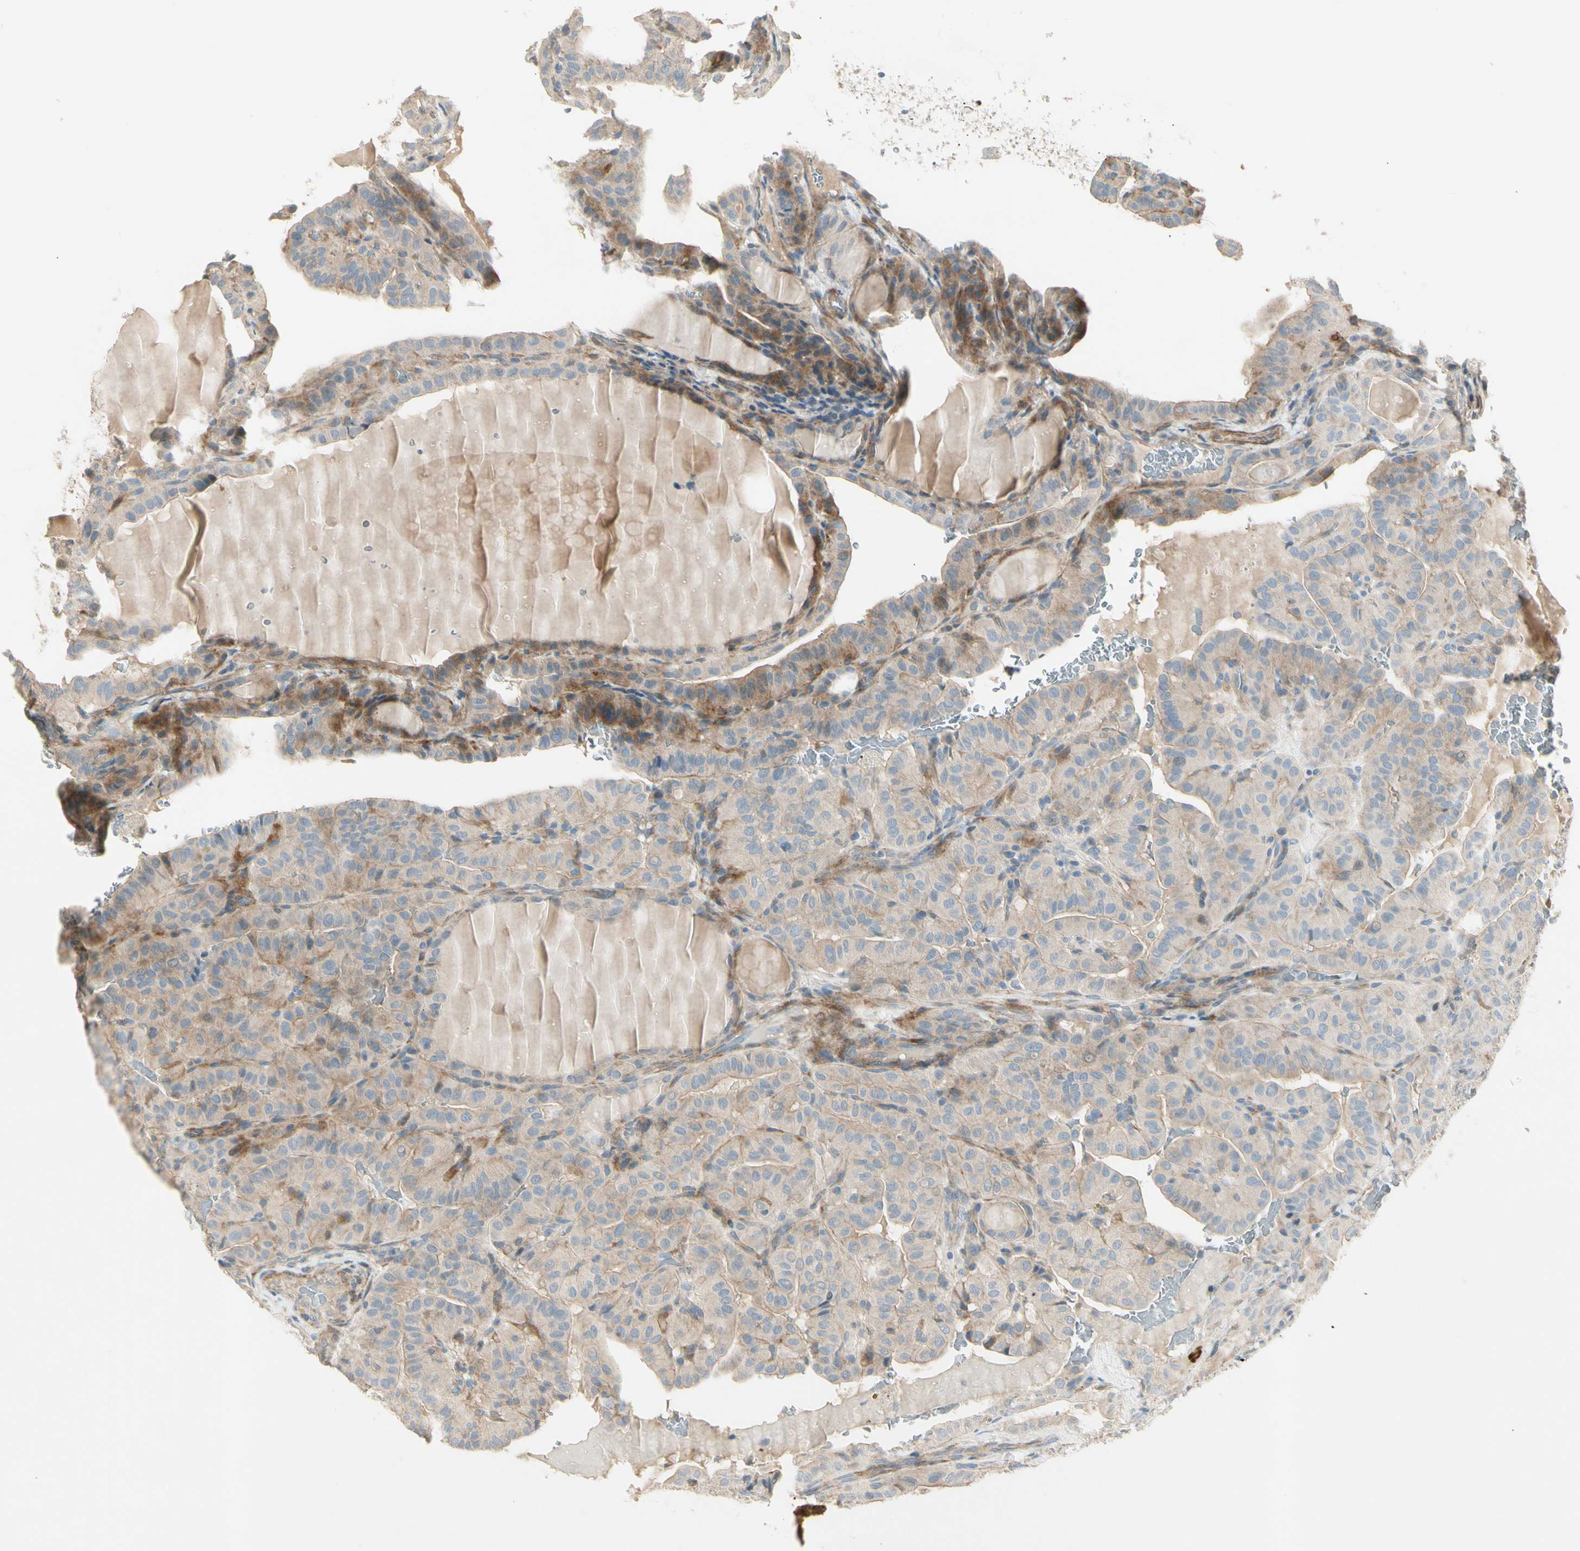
{"staining": {"intensity": "weak", "quantity": "25%-75%", "location": "cytoplasmic/membranous"}, "tissue": "thyroid cancer", "cell_type": "Tumor cells", "image_type": "cancer", "snomed": [{"axis": "morphology", "description": "Papillary adenocarcinoma, NOS"}, {"axis": "topography", "description": "Thyroid gland"}], "caption": "A micrograph of thyroid cancer stained for a protein displays weak cytoplasmic/membranous brown staining in tumor cells.", "gene": "ADGRA3", "patient": {"sex": "male", "age": 77}}